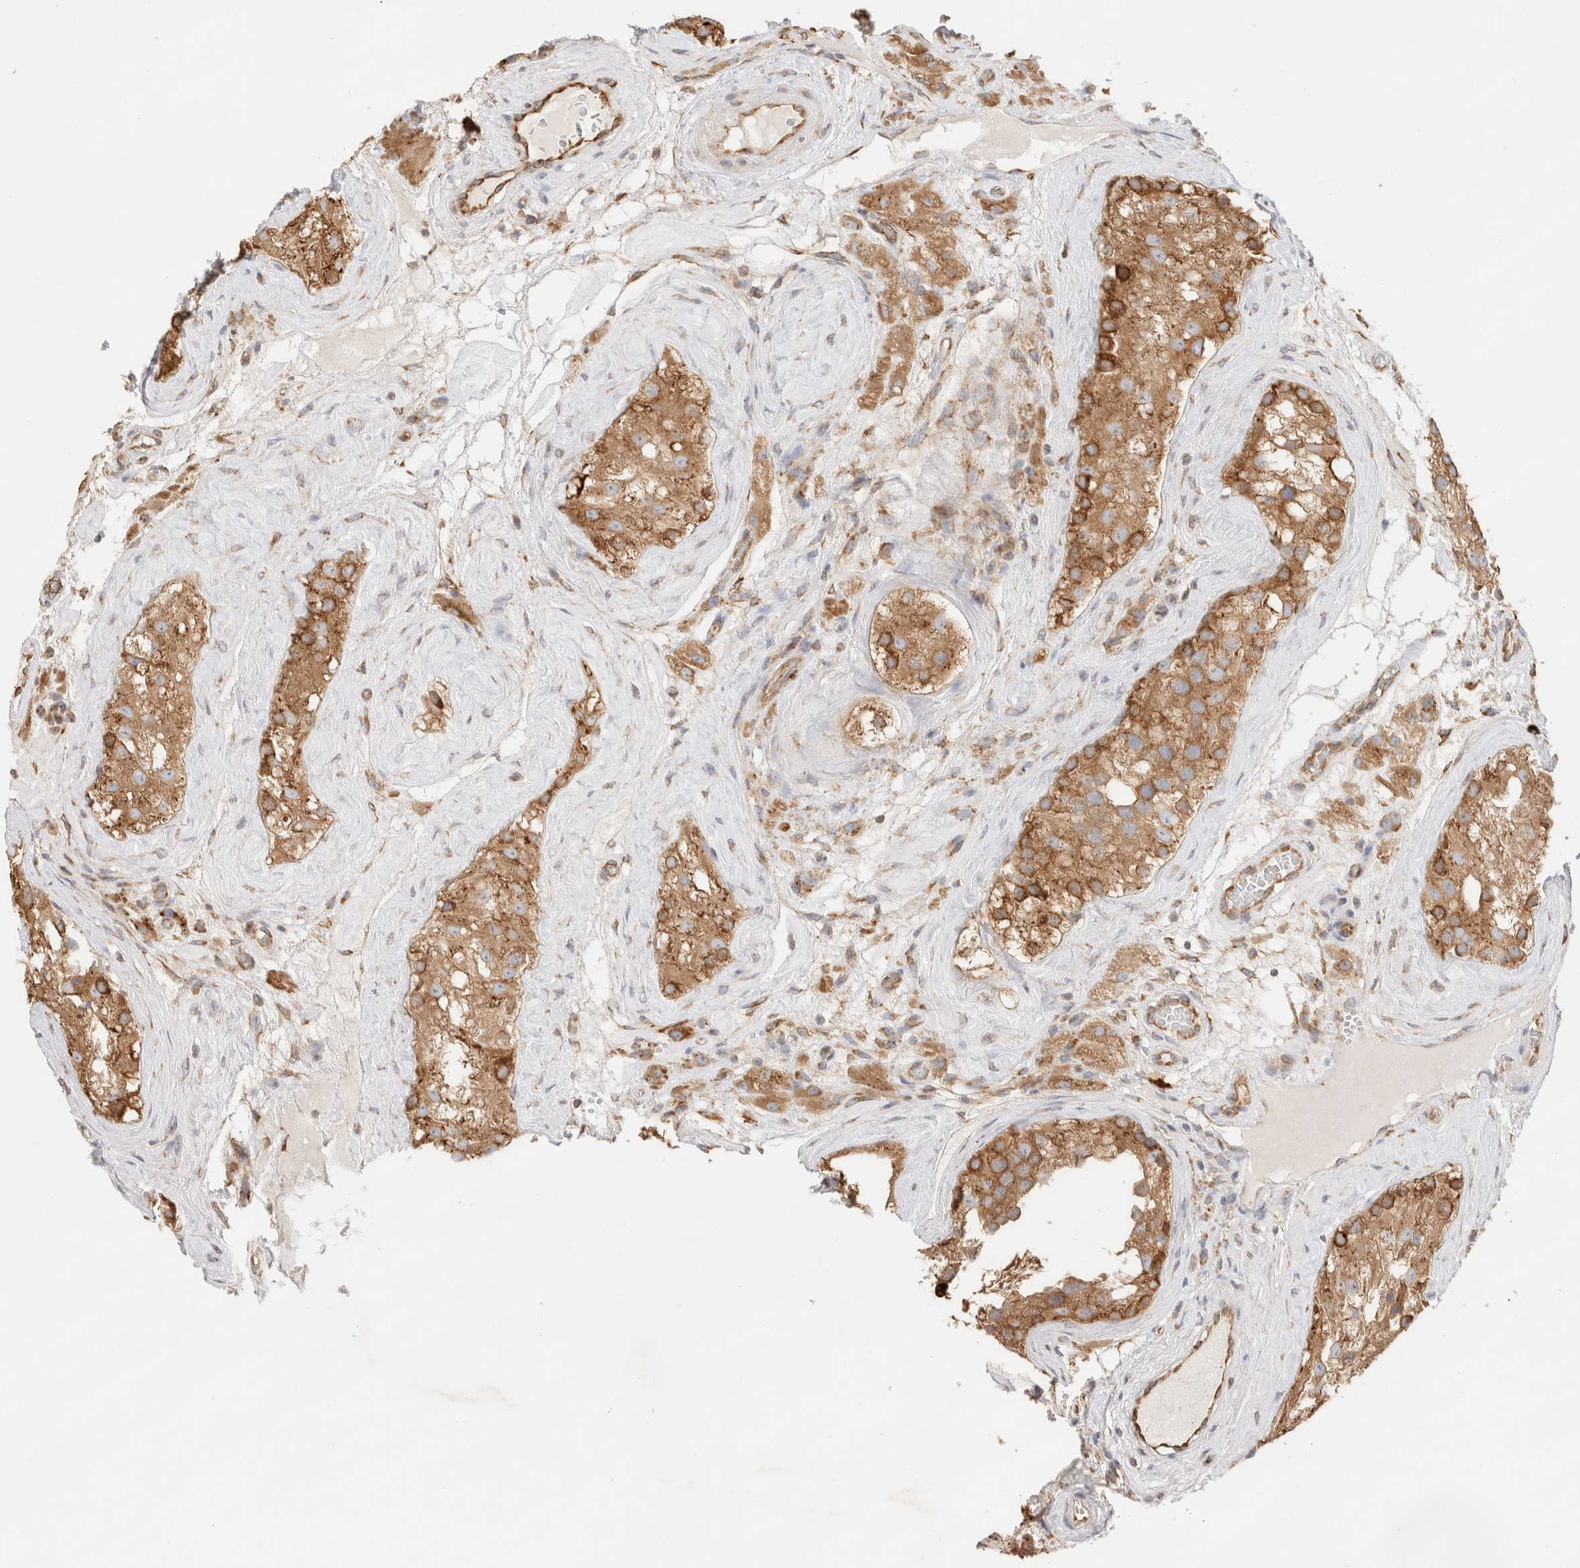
{"staining": {"intensity": "strong", "quantity": ">75%", "location": "cytoplasmic/membranous"}, "tissue": "testis", "cell_type": "Cells in seminiferous ducts", "image_type": "normal", "snomed": [{"axis": "morphology", "description": "Normal tissue, NOS"}, {"axis": "morphology", "description": "Seminoma, NOS"}, {"axis": "topography", "description": "Testis"}], "caption": "Testis stained with DAB IHC reveals high levels of strong cytoplasmic/membranous positivity in about >75% of cells in seminiferous ducts. (brown staining indicates protein expression, while blue staining denotes nuclei).", "gene": "ZC2HC1A", "patient": {"sex": "male", "age": 71}}